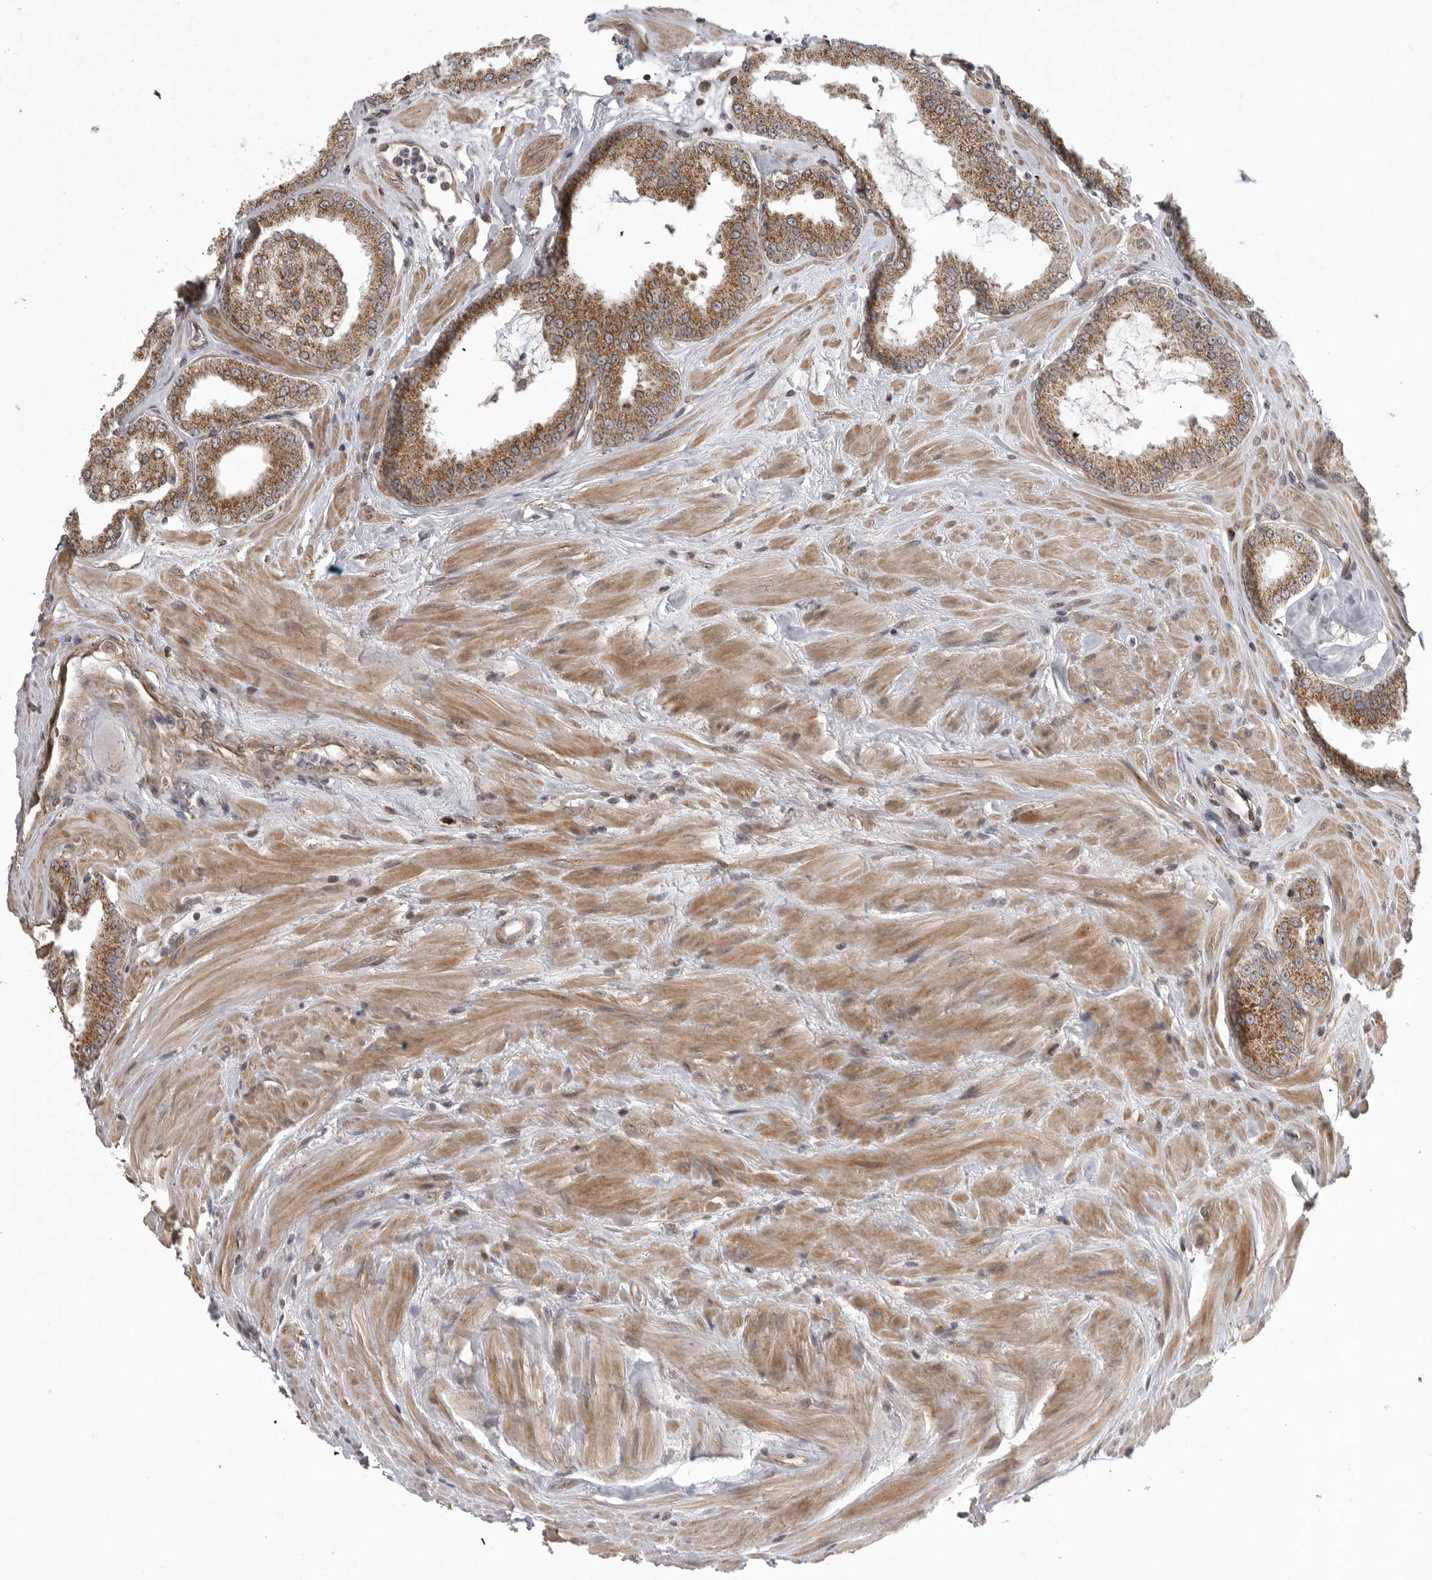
{"staining": {"intensity": "moderate", "quantity": ">75%", "location": "cytoplasmic/membranous"}, "tissue": "prostate cancer", "cell_type": "Tumor cells", "image_type": "cancer", "snomed": [{"axis": "morphology", "description": "Adenocarcinoma, Low grade"}, {"axis": "topography", "description": "Prostate"}], "caption": "Human prostate low-grade adenocarcinoma stained with a protein marker displays moderate staining in tumor cells.", "gene": "TMPRSS11F", "patient": {"sex": "male", "age": 62}}